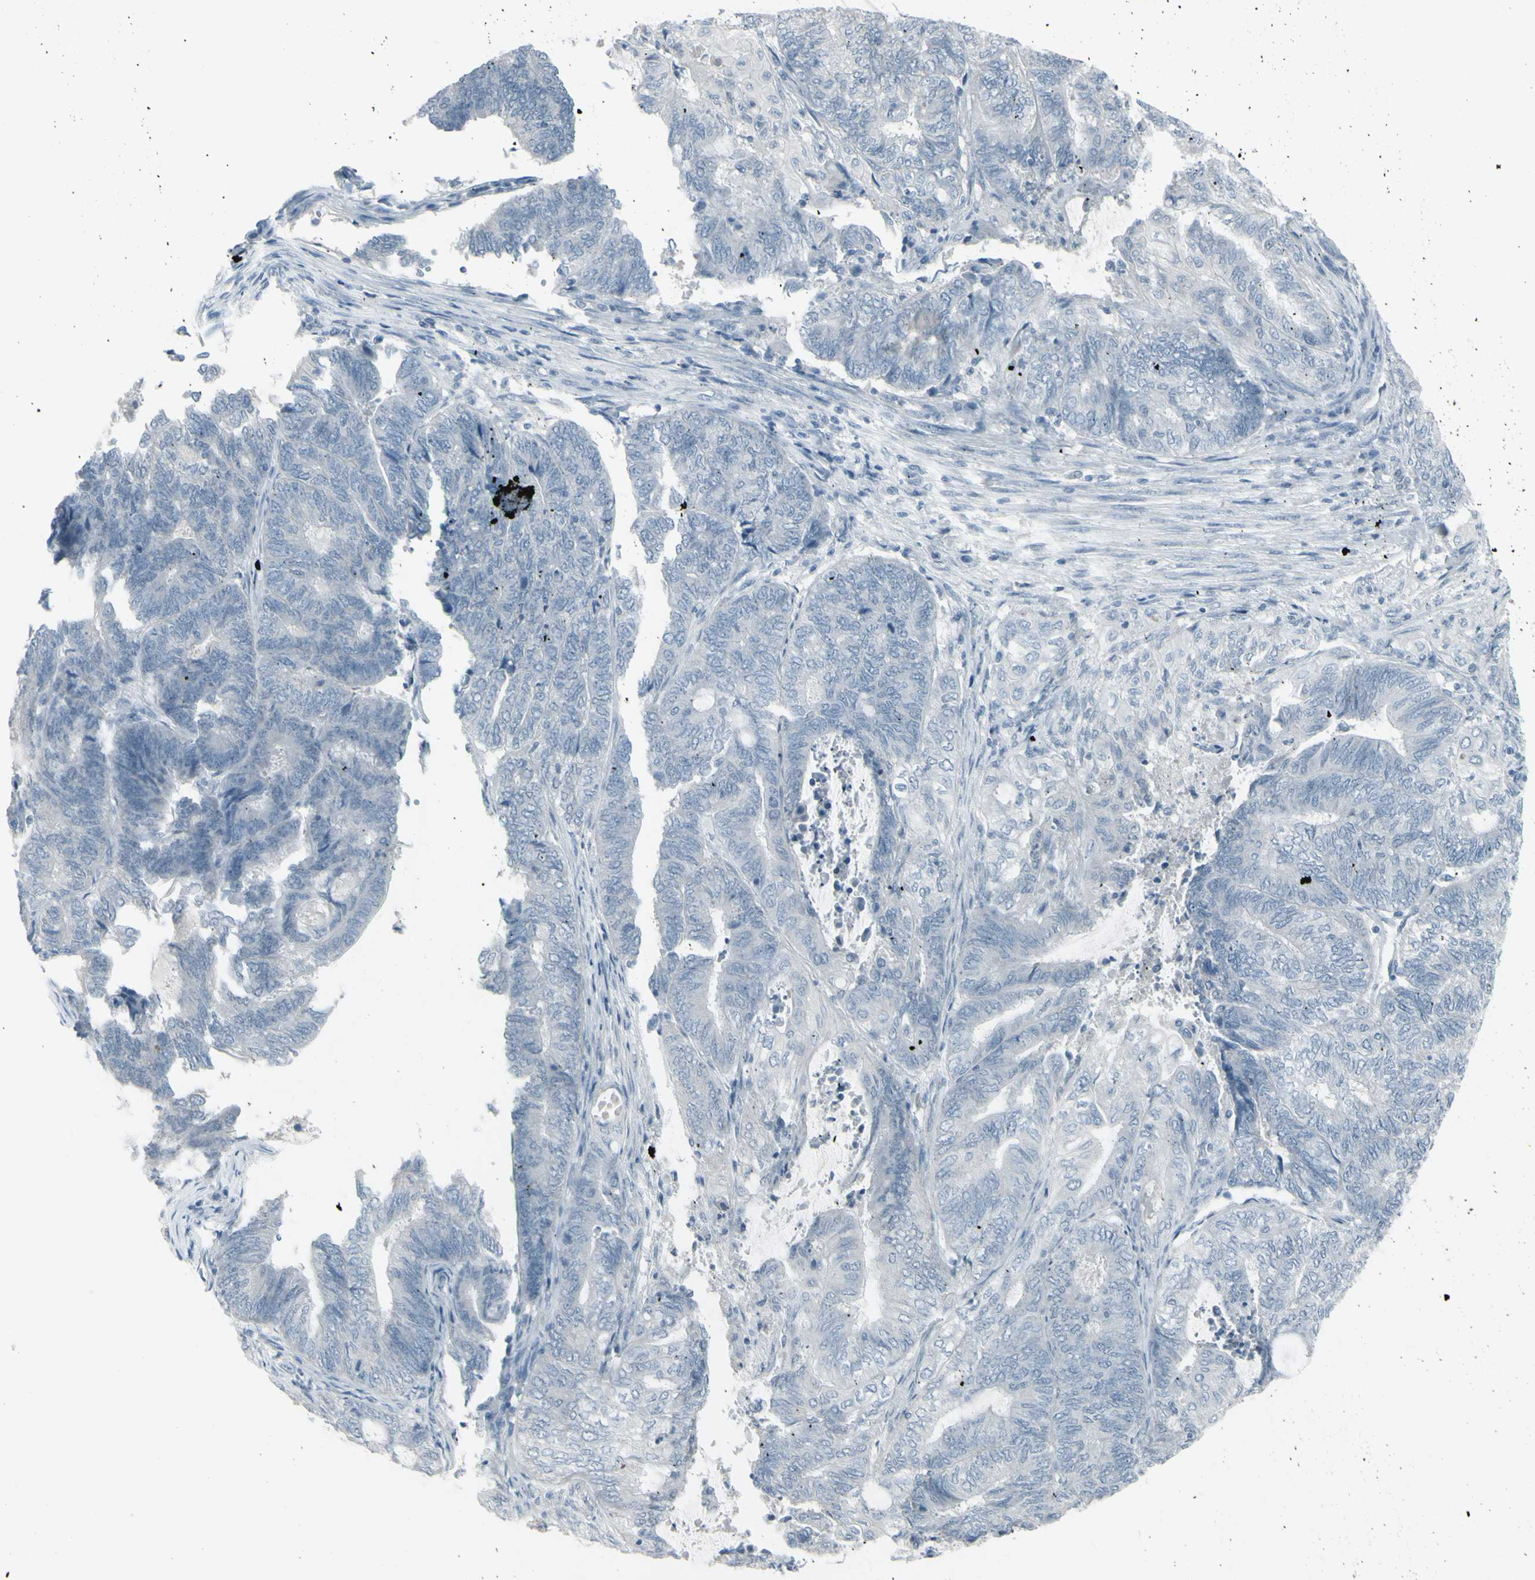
{"staining": {"intensity": "negative", "quantity": "none", "location": "none"}, "tissue": "endometrial cancer", "cell_type": "Tumor cells", "image_type": "cancer", "snomed": [{"axis": "morphology", "description": "Adenocarcinoma, NOS"}, {"axis": "topography", "description": "Uterus"}, {"axis": "topography", "description": "Endometrium"}], "caption": "Tumor cells show no significant protein staining in endometrial cancer (adenocarcinoma).", "gene": "RAB3A", "patient": {"sex": "female", "age": 70}}